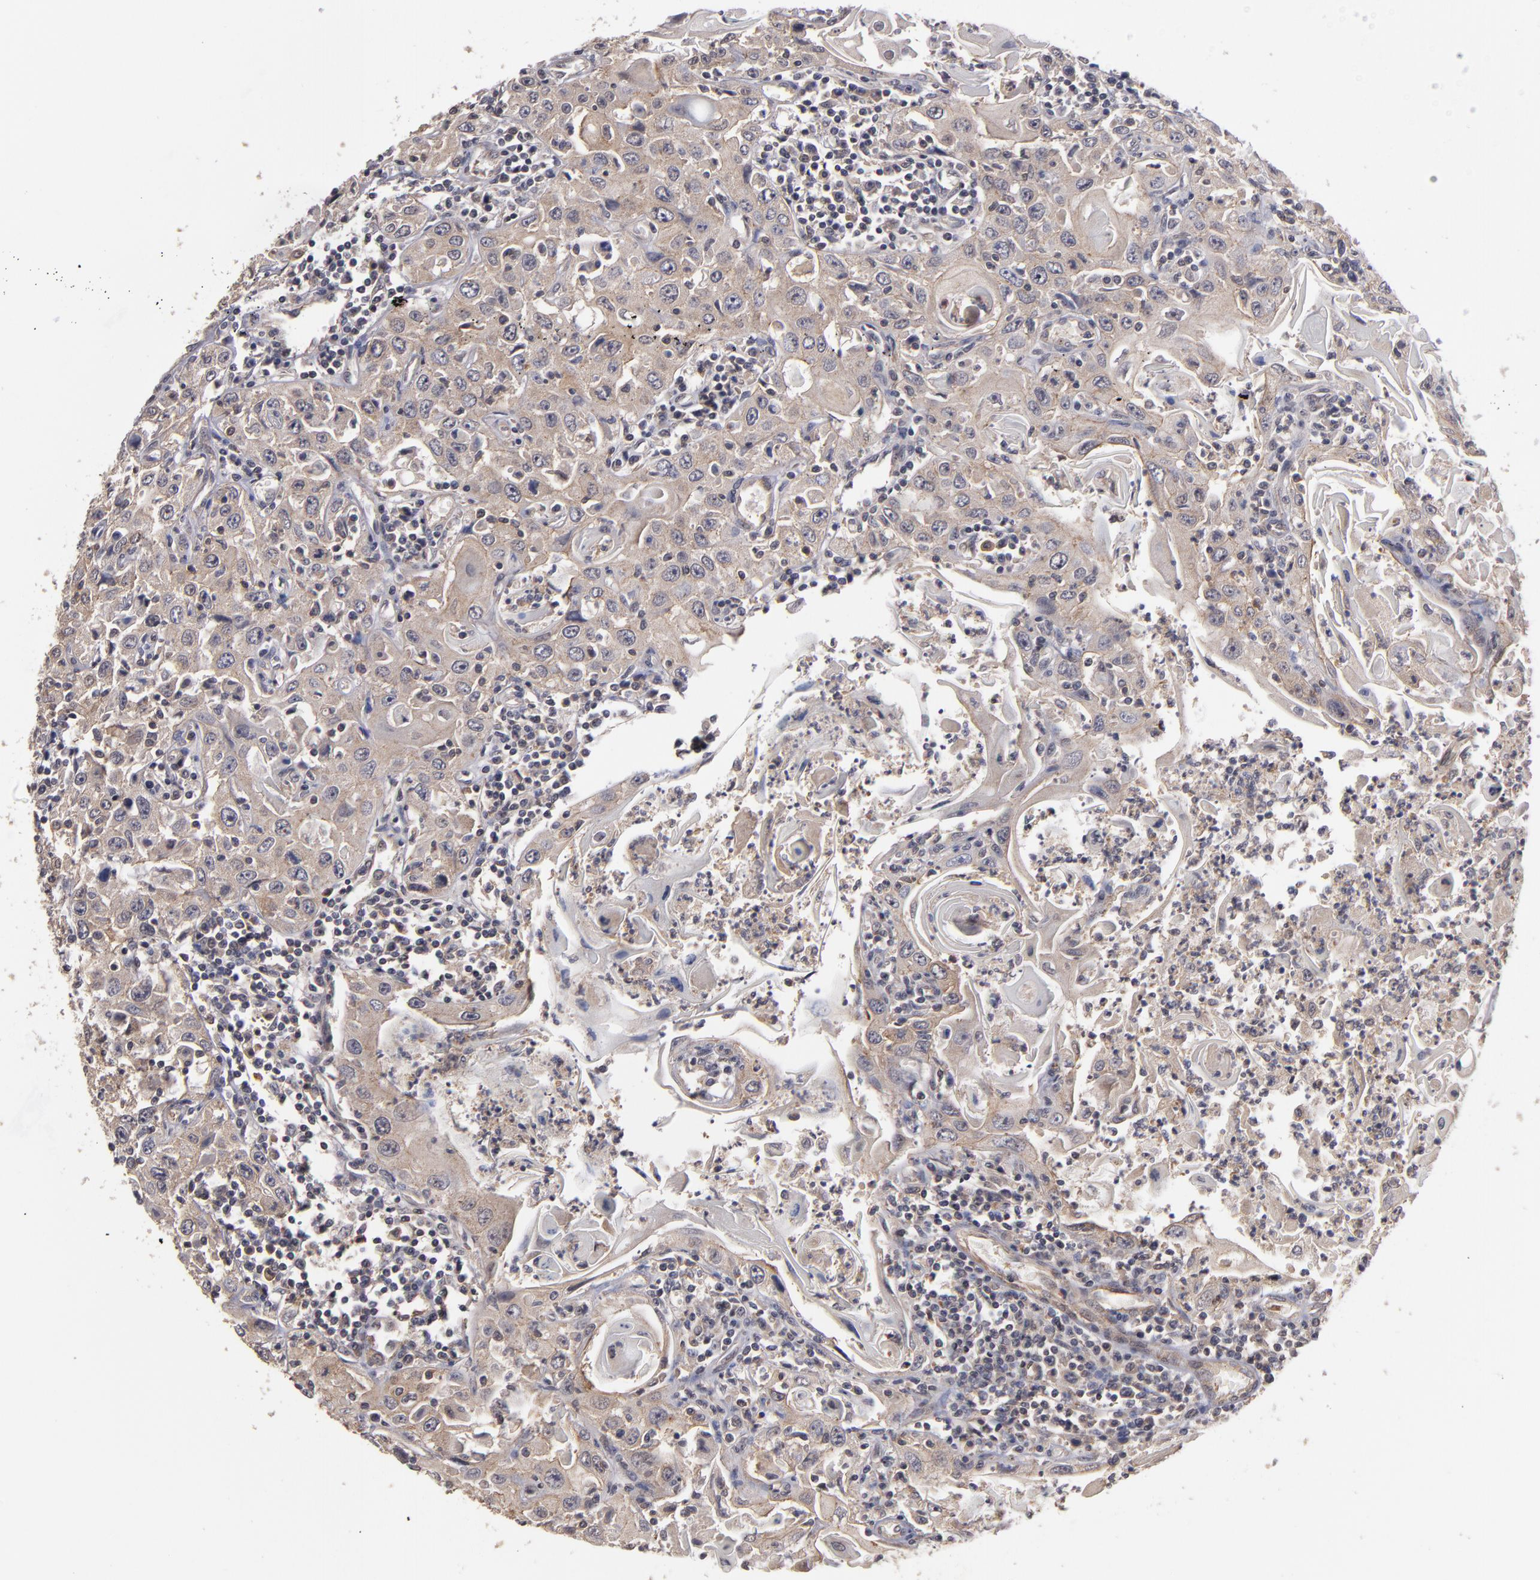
{"staining": {"intensity": "weak", "quantity": ">75%", "location": "cytoplasmic/membranous"}, "tissue": "head and neck cancer", "cell_type": "Tumor cells", "image_type": "cancer", "snomed": [{"axis": "morphology", "description": "Squamous cell carcinoma, NOS"}, {"axis": "topography", "description": "Oral tissue"}, {"axis": "topography", "description": "Head-Neck"}], "caption": "Weak cytoplasmic/membranous positivity is identified in approximately >75% of tumor cells in head and neck cancer (squamous cell carcinoma). (Stains: DAB in brown, nuclei in blue, Microscopy: brightfield microscopy at high magnification).", "gene": "CTSO", "patient": {"sex": "female", "age": 76}}